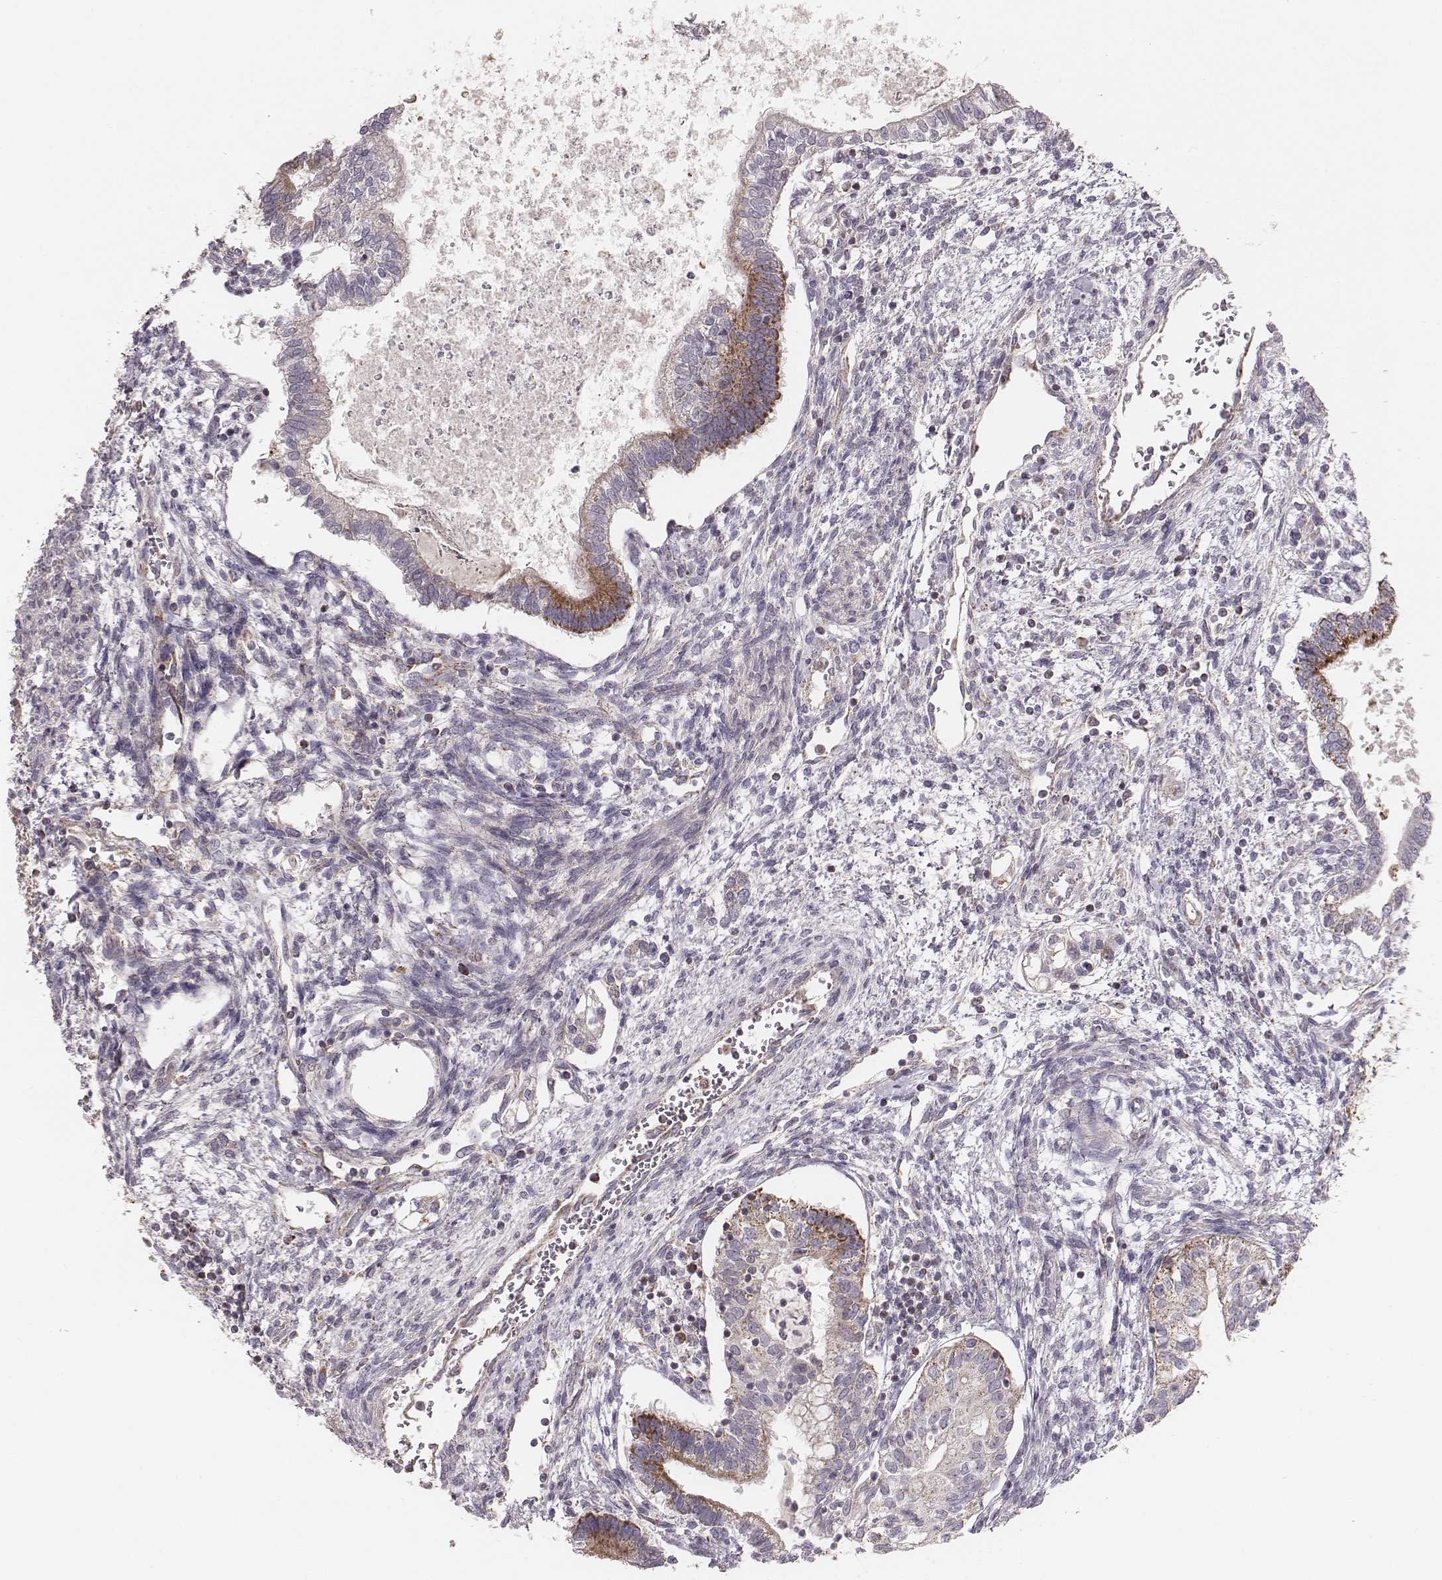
{"staining": {"intensity": "moderate", "quantity": "25%-75%", "location": "cytoplasmic/membranous"}, "tissue": "testis cancer", "cell_type": "Tumor cells", "image_type": "cancer", "snomed": [{"axis": "morphology", "description": "Carcinoma, Embryonal, NOS"}, {"axis": "topography", "description": "Testis"}], "caption": "This image reveals IHC staining of human testis cancer, with medium moderate cytoplasmic/membranous expression in approximately 25%-75% of tumor cells.", "gene": "TUFM", "patient": {"sex": "male", "age": 37}}